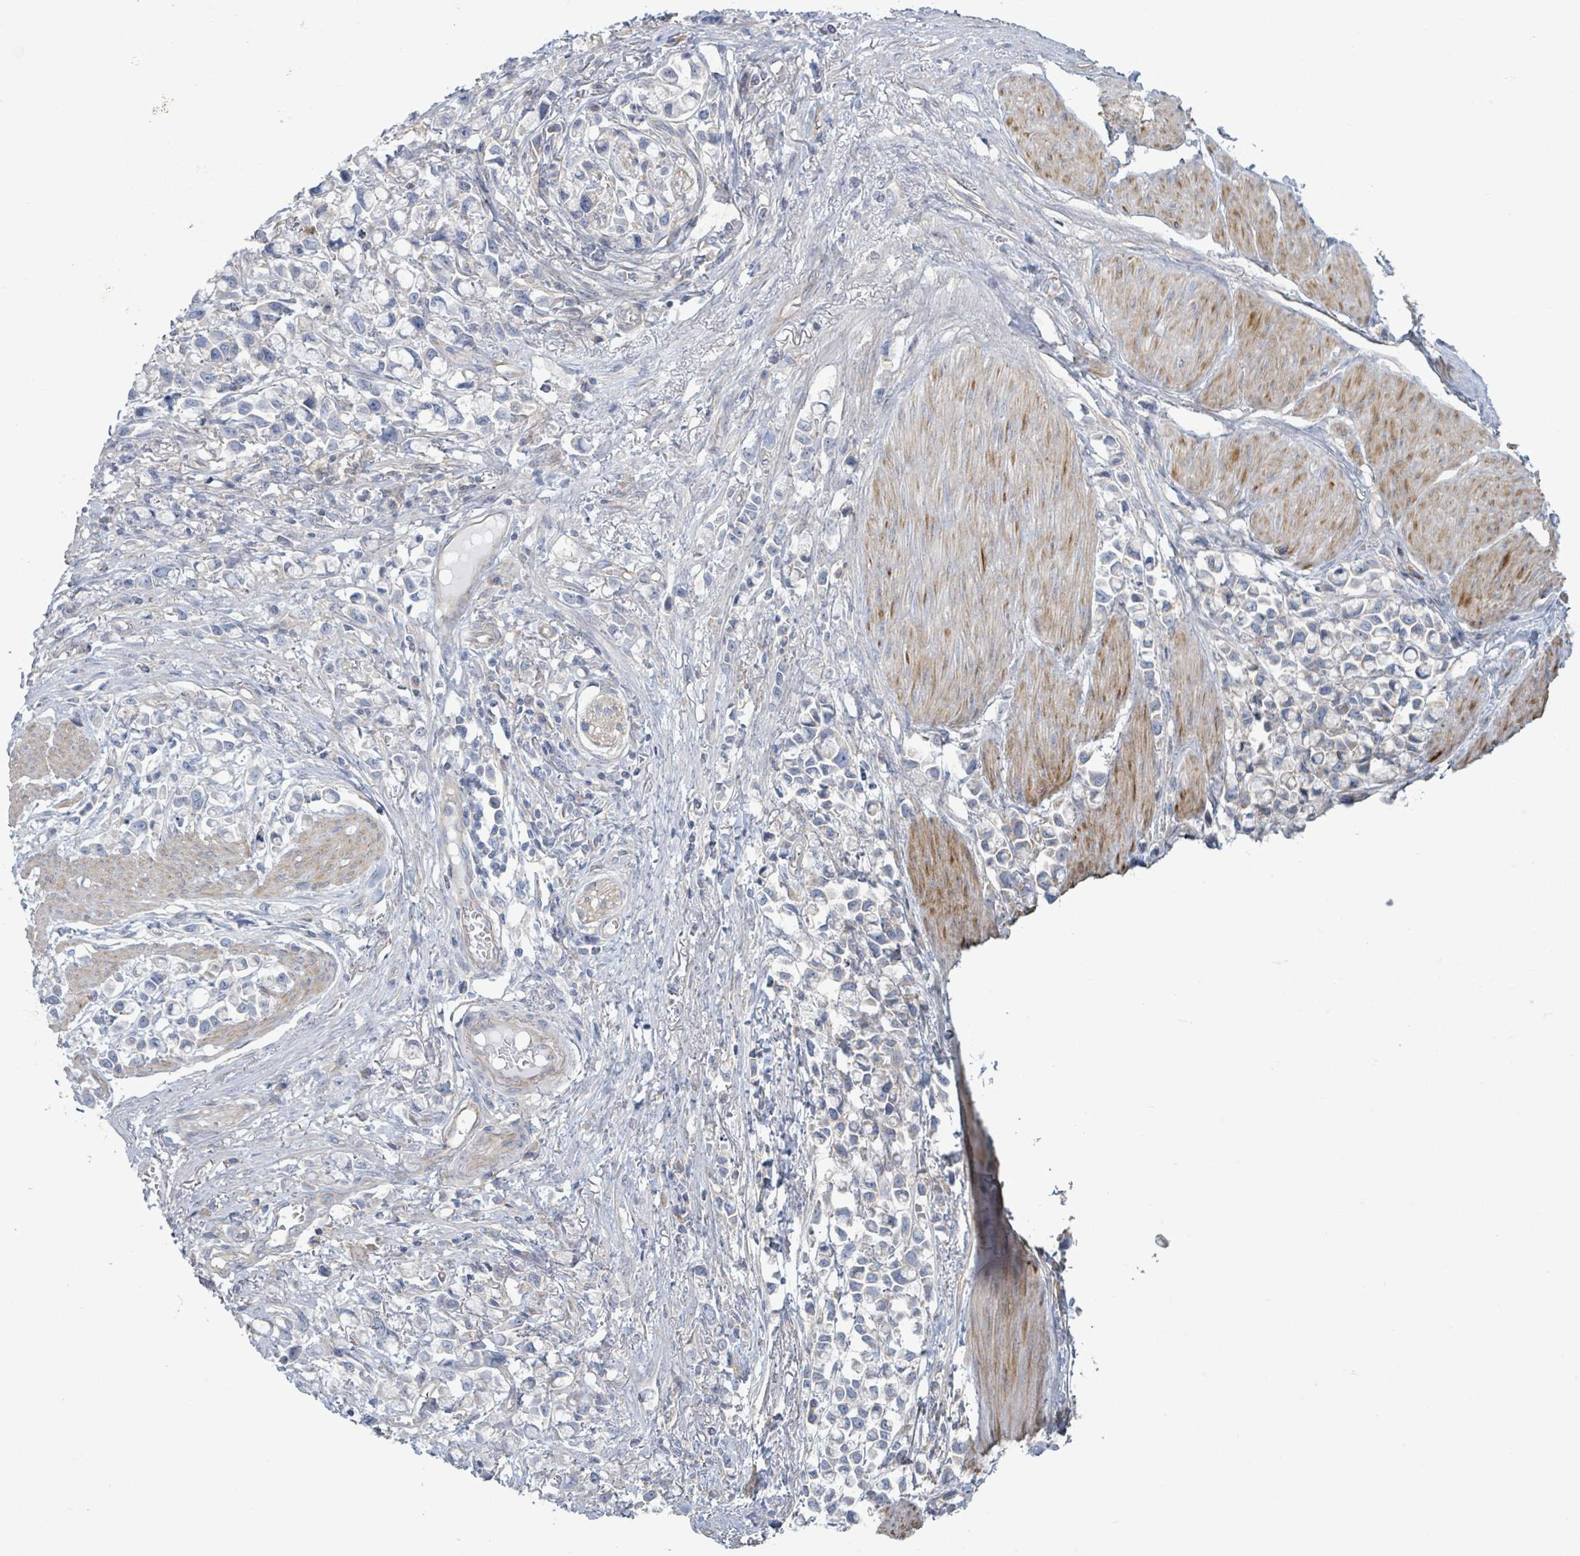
{"staining": {"intensity": "negative", "quantity": "none", "location": "none"}, "tissue": "stomach cancer", "cell_type": "Tumor cells", "image_type": "cancer", "snomed": [{"axis": "morphology", "description": "Adenocarcinoma, NOS"}, {"axis": "topography", "description": "Stomach"}], "caption": "Tumor cells are negative for brown protein staining in stomach cancer.", "gene": "COL13A1", "patient": {"sex": "female", "age": 81}}